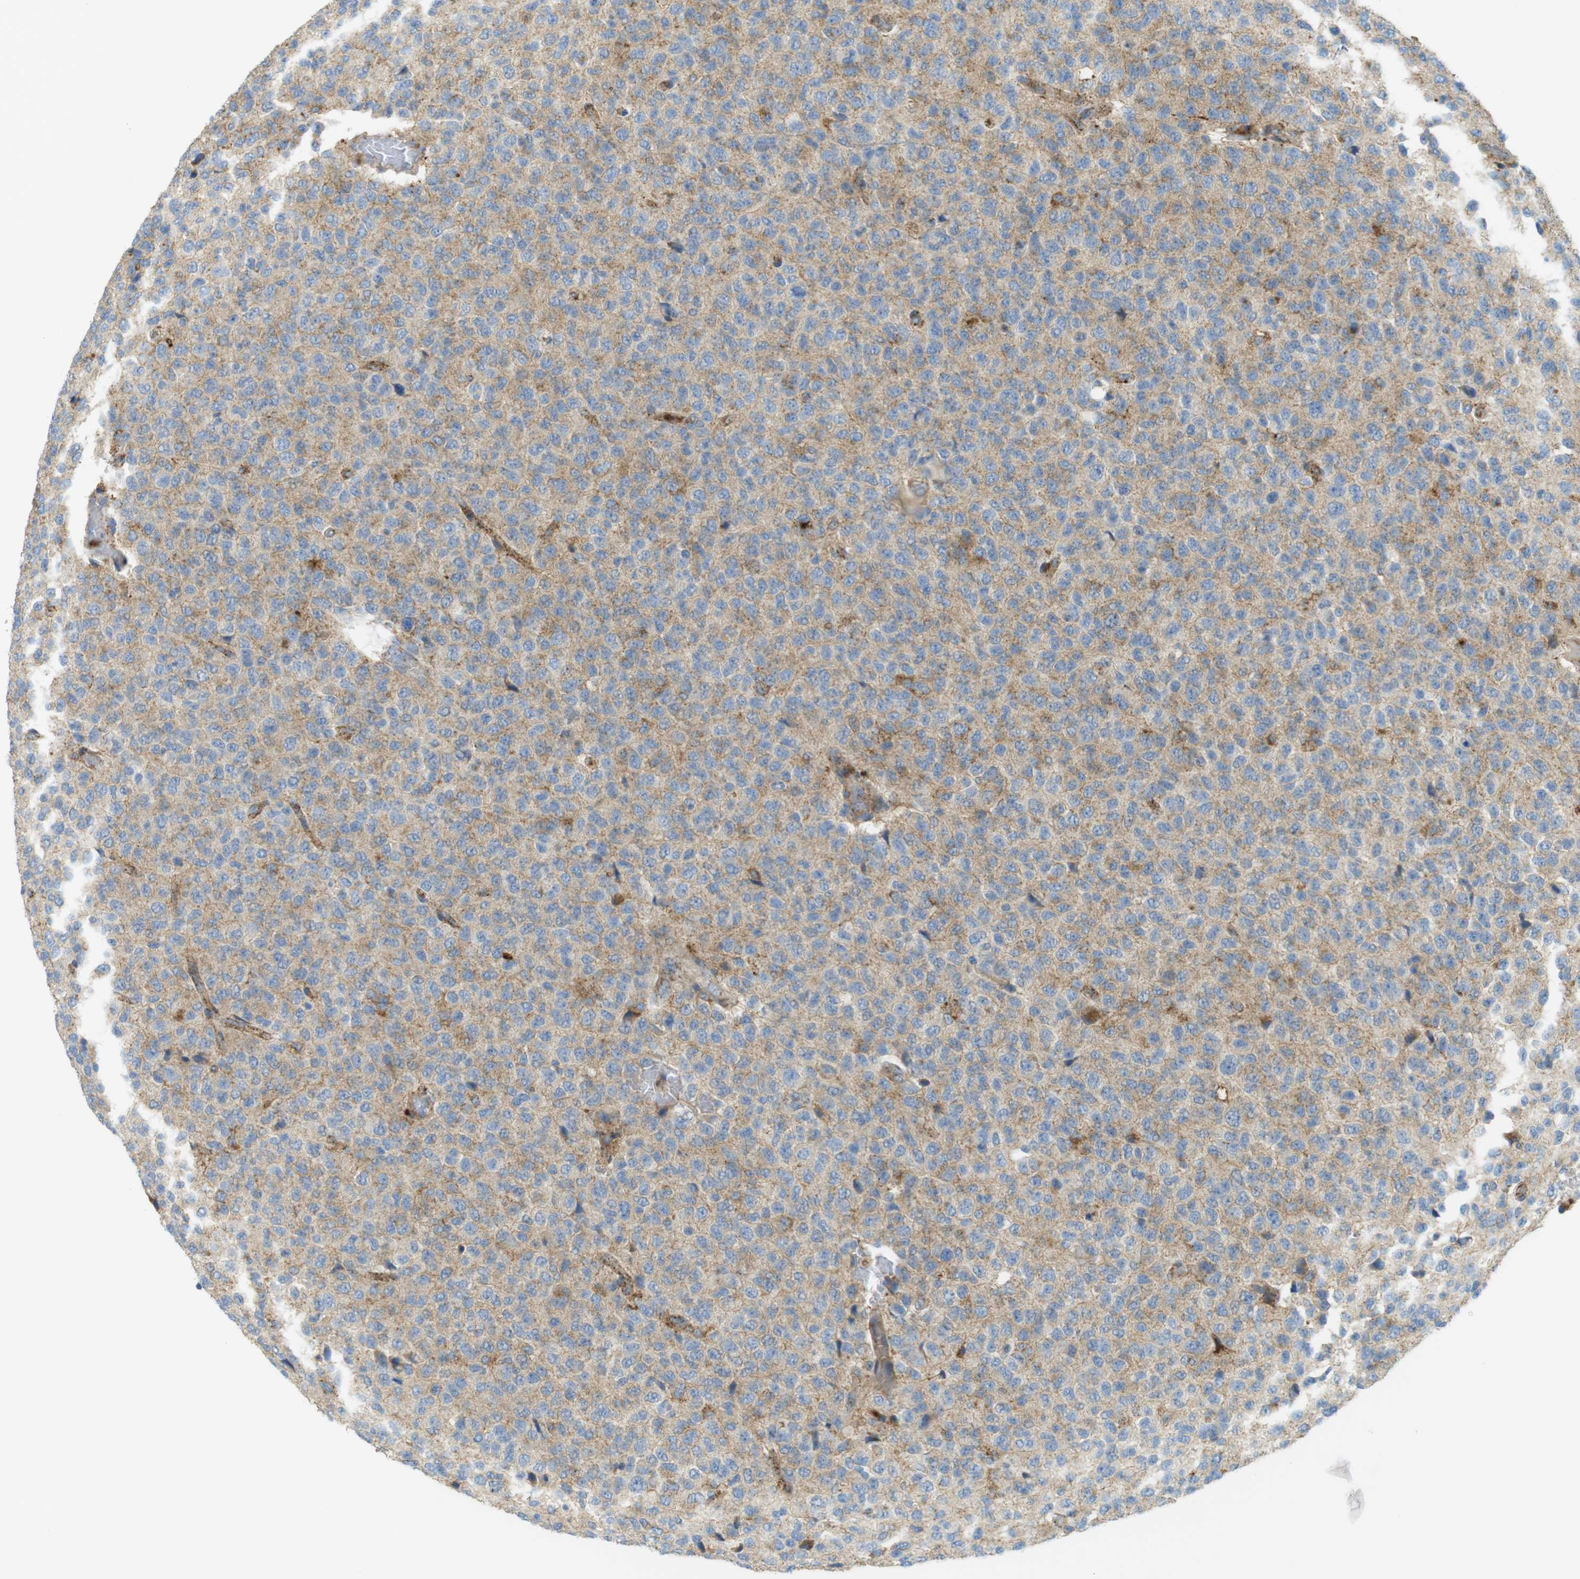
{"staining": {"intensity": "weak", "quantity": ">75%", "location": "cytoplasmic/membranous"}, "tissue": "glioma", "cell_type": "Tumor cells", "image_type": "cancer", "snomed": [{"axis": "morphology", "description": "Glioma, malignant, High grade"}, {"axis": "topography", "description": "pancreas cauda"}], "caption": "Glioma stained for a protein (brown) demonstrates weak cytoplasmic/membranous positive staining in approximately >75% of tumor cells.", "gene": "LAMP1", "patient": {"sex": "male", "age": 60}}